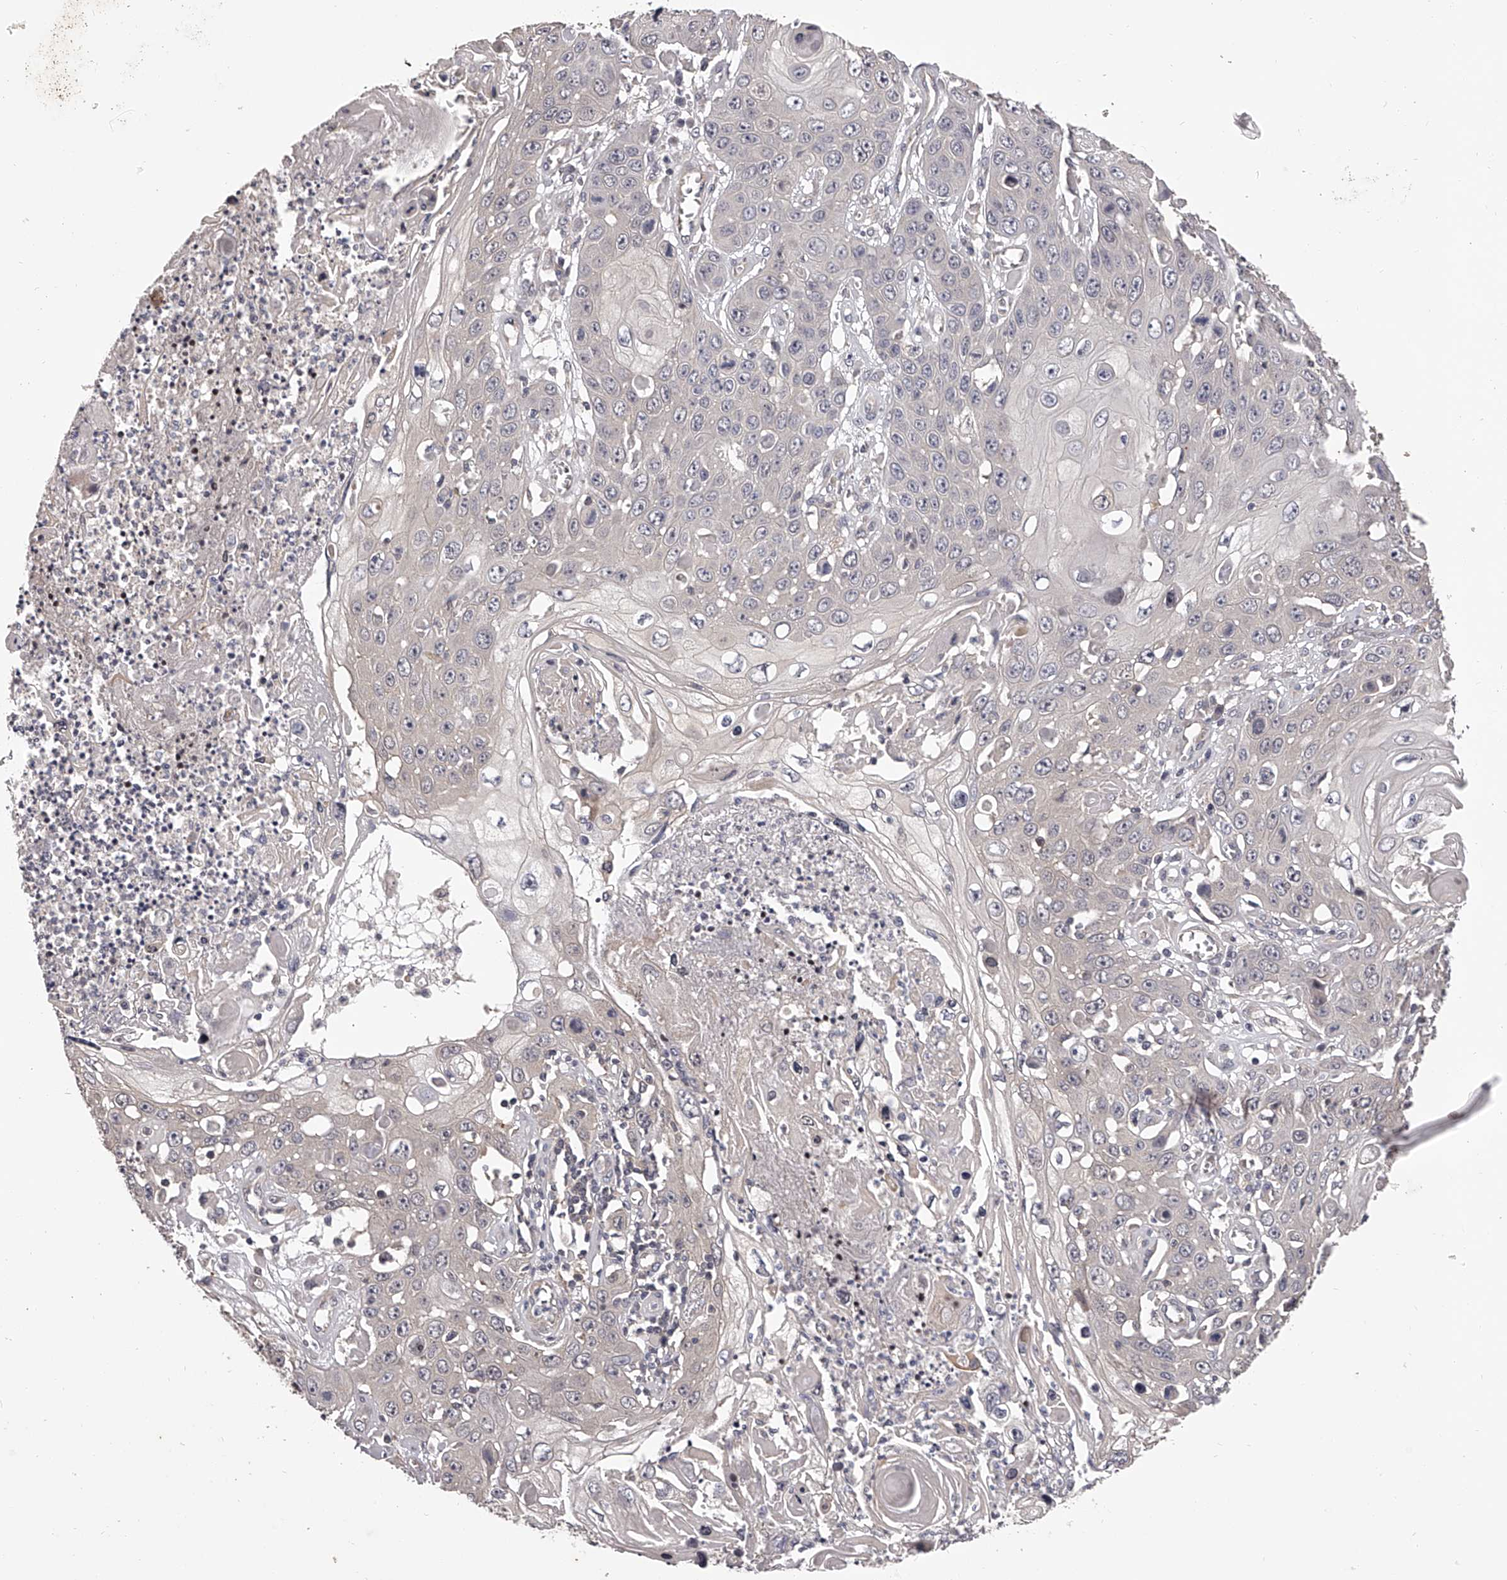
{"staining": {"intensity": "negative", "quantity": "none", "location": "none"}, "tissue": "skin cancer", "cell_type": "Tumor cells", "image_type": "cancer", "snomed": [{"axis": "morphology", "description": "Squamous cell carcinoma, NOS"}, {"axis": "topography", "description": "Skin"}], "caption": "Tumor cells show no significant expression in squamous cell carcinoma (skin).", "gene": "PFDN2", "patient": {"sex": "male", "age": 55}}